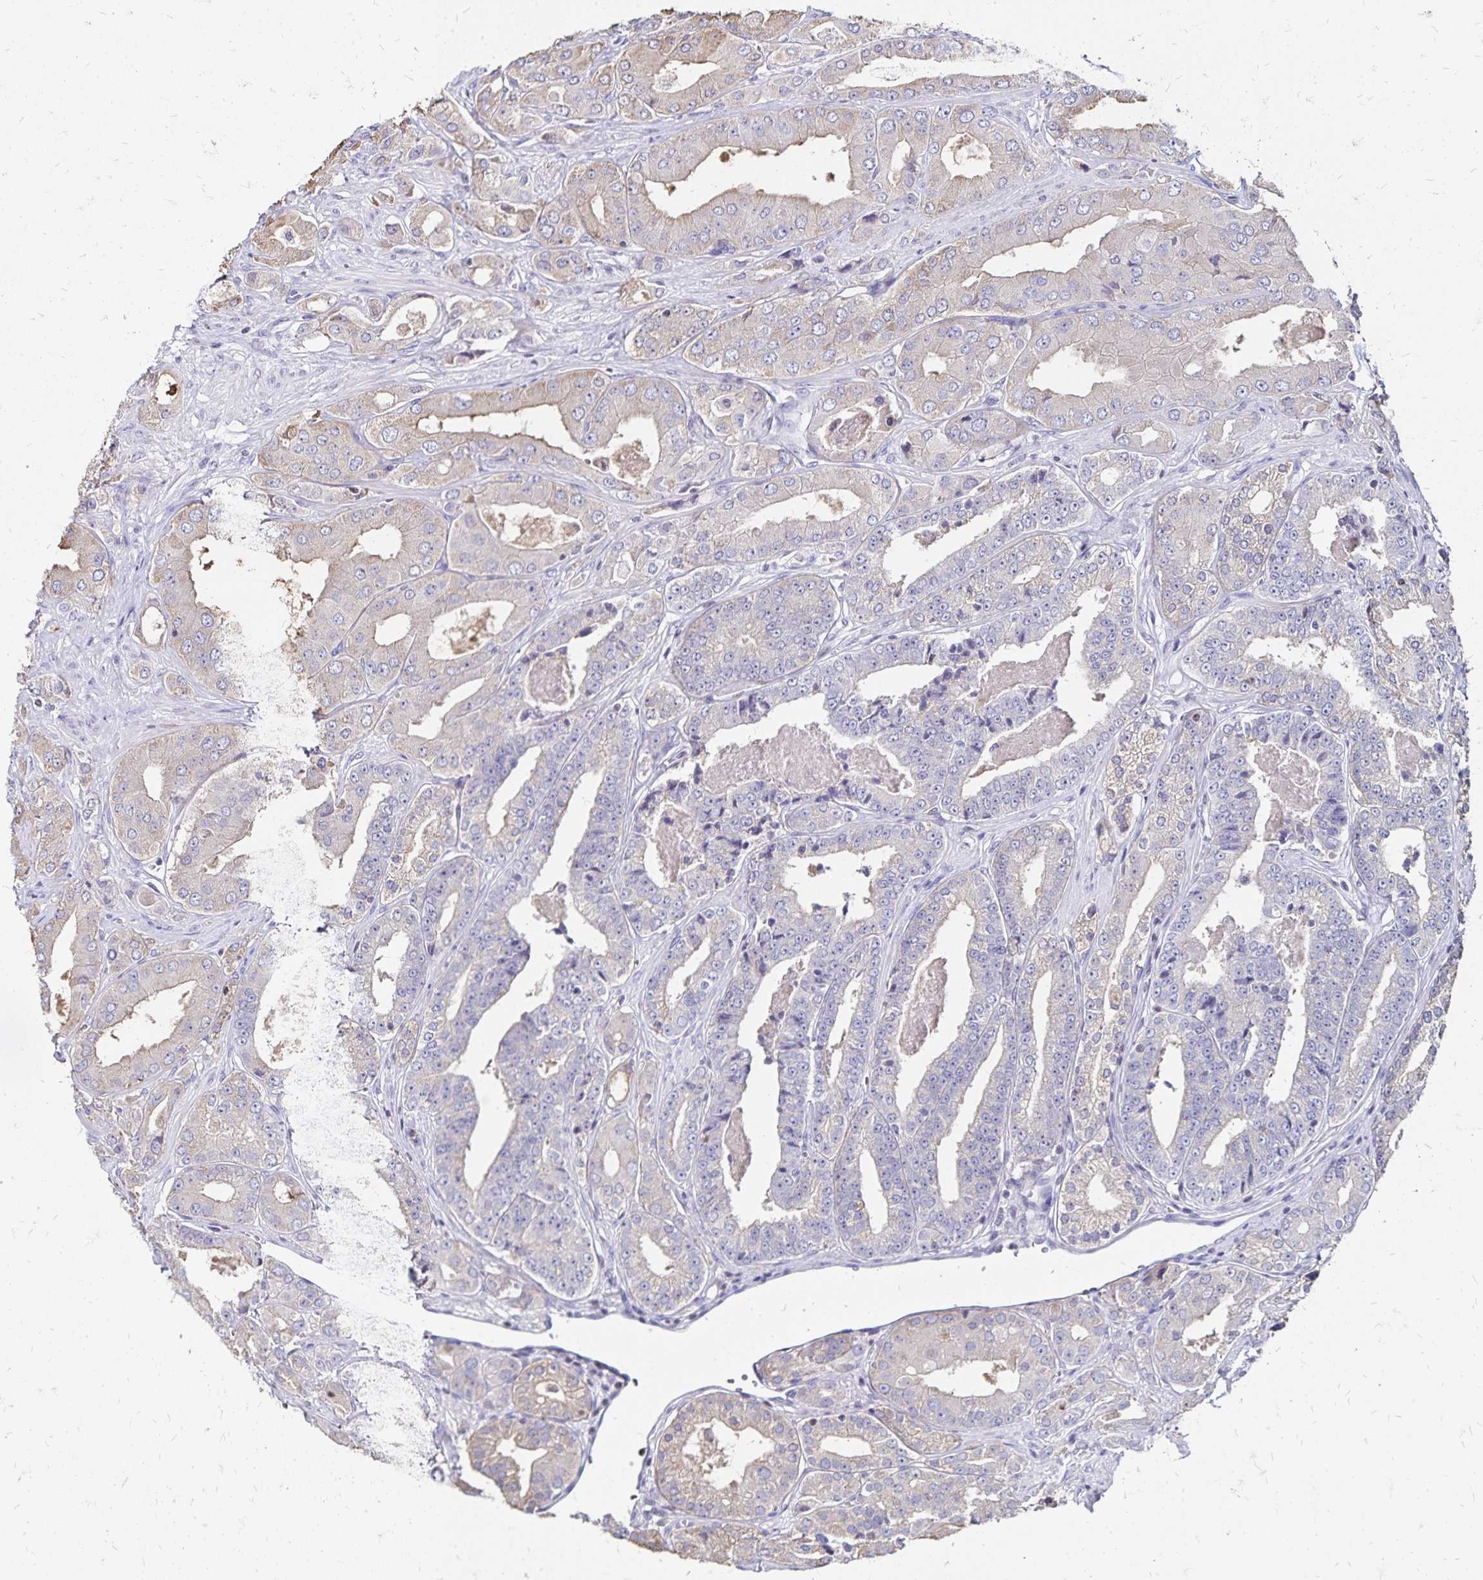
{"staining": {"intensity": "negative", "quantity": "none", "location": "none"}, "tissue": "prostate cancer", "cell_type": "Tumor cells", "image_type": "cancer", "snomed": [{"axis": "morphology", "description": "Adenocarcinoma, Low grade"}, {"axis": "topography", "description": "Prostate"}], "caption": "DAB (3,3'-diaminobenzidine) immunohistochemical staining of prostate cancer (adenocarcinoma (low-grade)) reveals no significant staining in tumor cells.", "gene": "IKZF1", "patient": {"sex": "male", "age": 60}}